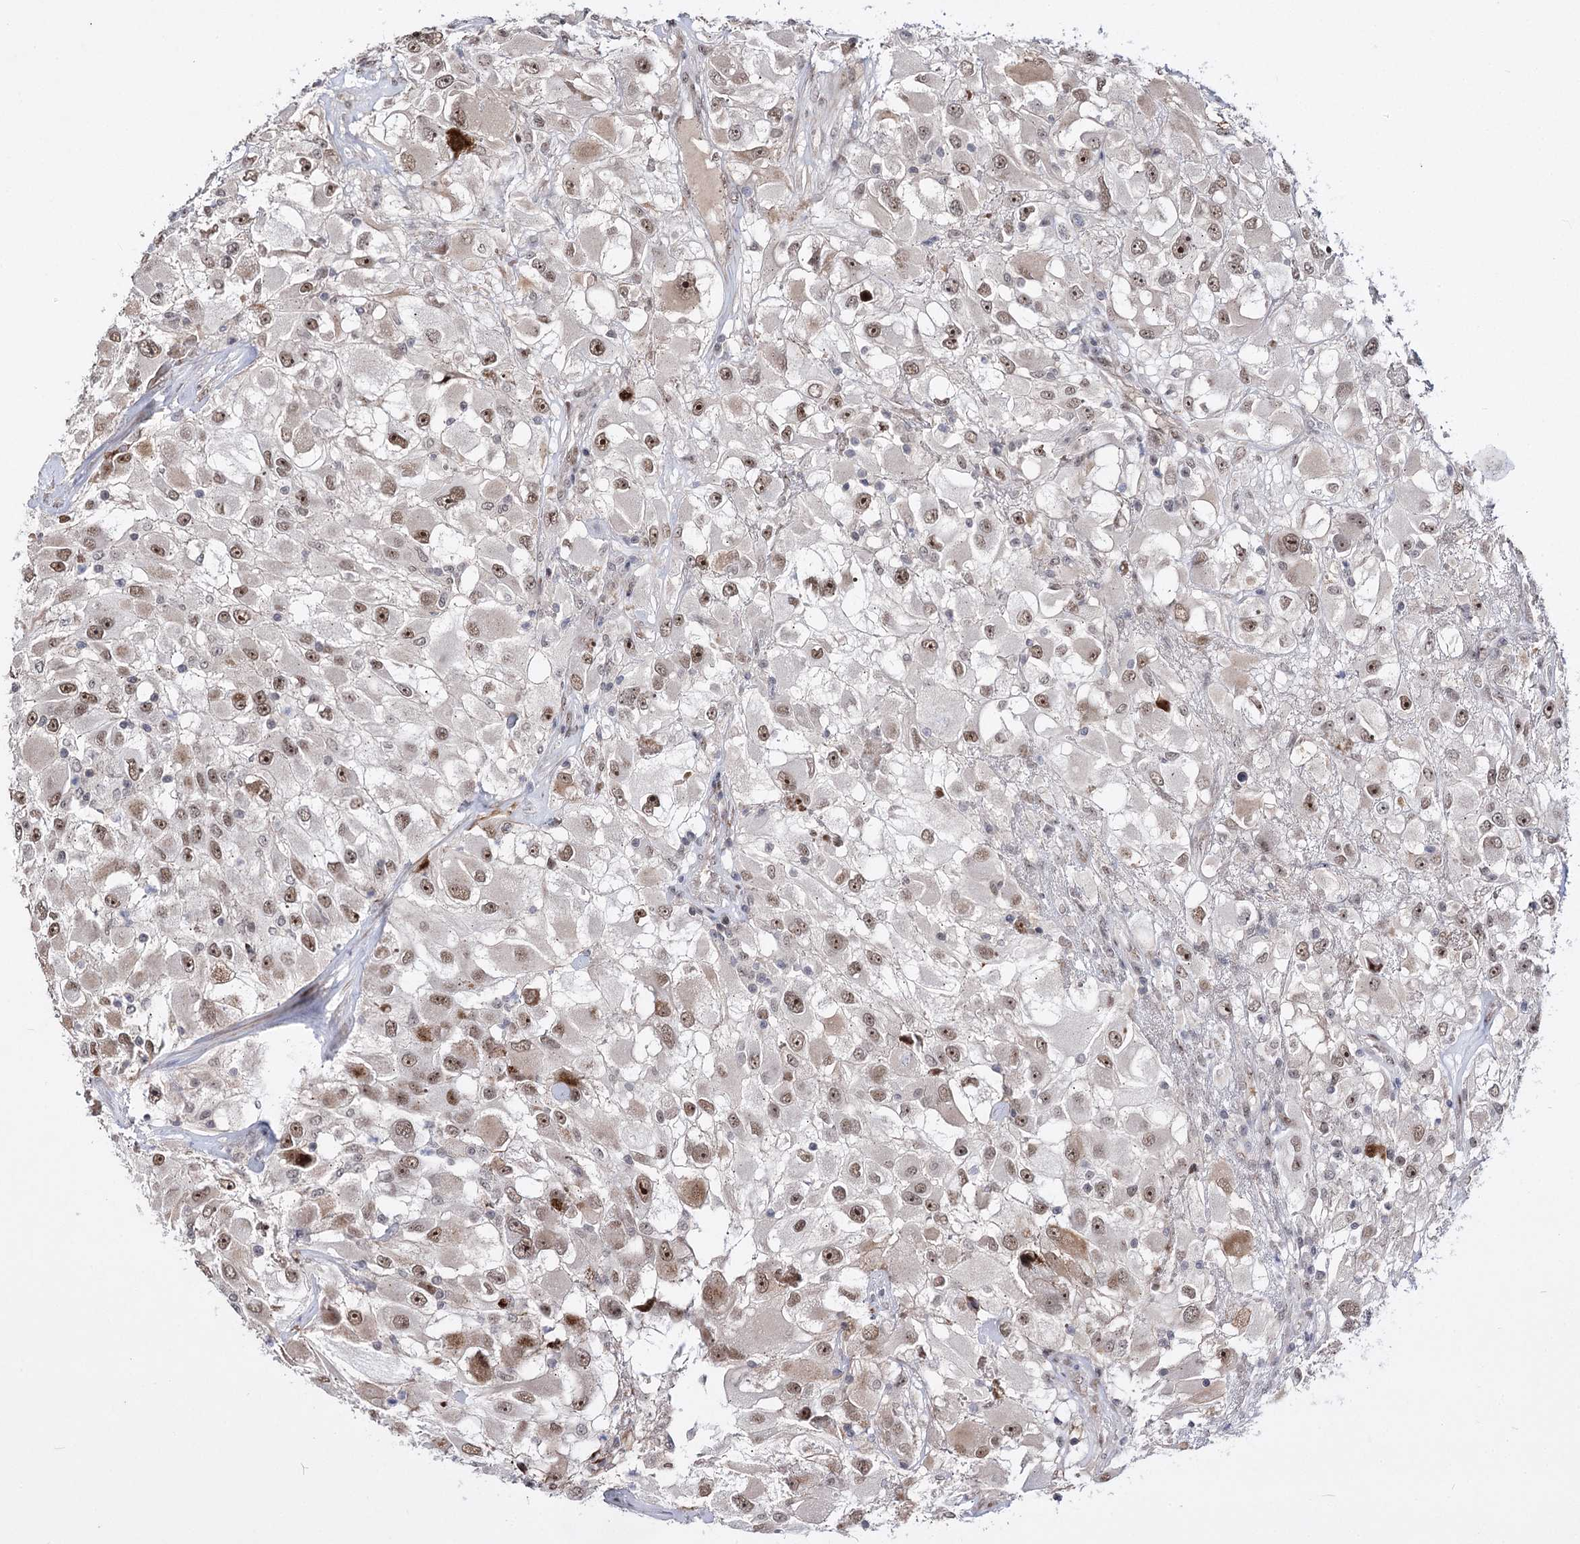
{"staining": {"intensity": "moderate", "quantity": ">75%", "location": "nuclear"}, "tissue": "renal cancer", "cell_type": "Tumor cells", "image_type": "cancer", "snomed": [{"axis": "morphology", "description": "Adenocarcinoma, NOS"}, {"axis": "topography", "description": "Kidney"}], "caption": "Immunohistochemical staining of renal cancer (adenocarcinoma) displays medium levels of moderate nuclear expression in about >75% of tumor cells. (brown staining indicates protein expression, while blue staining denotes nuclei).", "gene": "STOX1", "patient": {"sex": "female", "age": 52}}